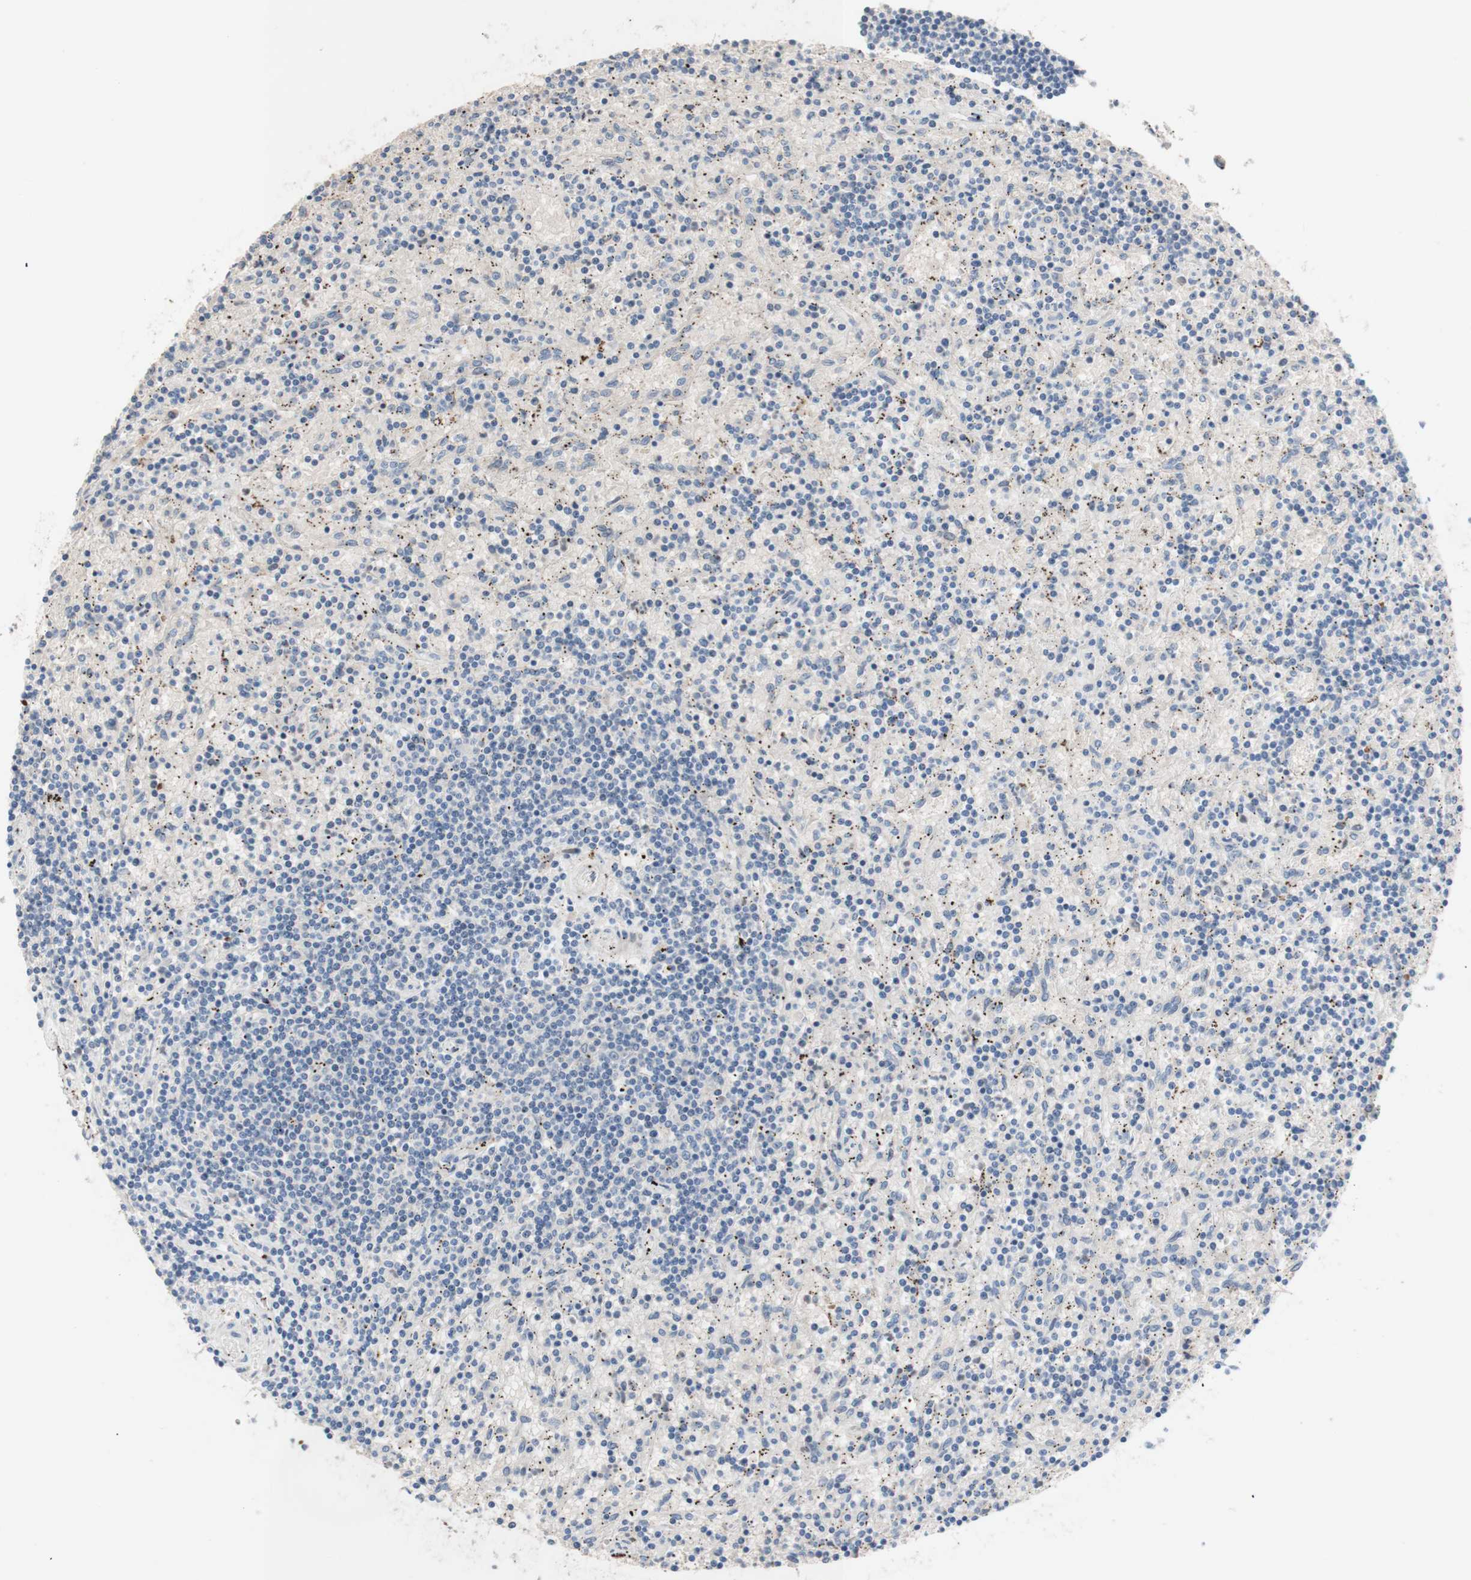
{"staining": {"intensity": "negative", "quantity": "none", "location": "none"}, "tissue": "lymphoma", "cell_type": "Tumor cells", "image_type": "cancer", "snomed": [{"axis": "morphology", "description": "Malignant lymphoma, non-Hodgkin's type, Low grade"}, {"axis": "topography", "description": "Spleen"}], "caption": "Tumor cells show no significant protein positivity in lymphoma. (Stains: DAB immunohistochemistry with hematoxylin counter stain, Microscopy: brightfield microscopy at high magnification).", "gene": "CDON", "patient": {"sex": "male", "age": 76}}